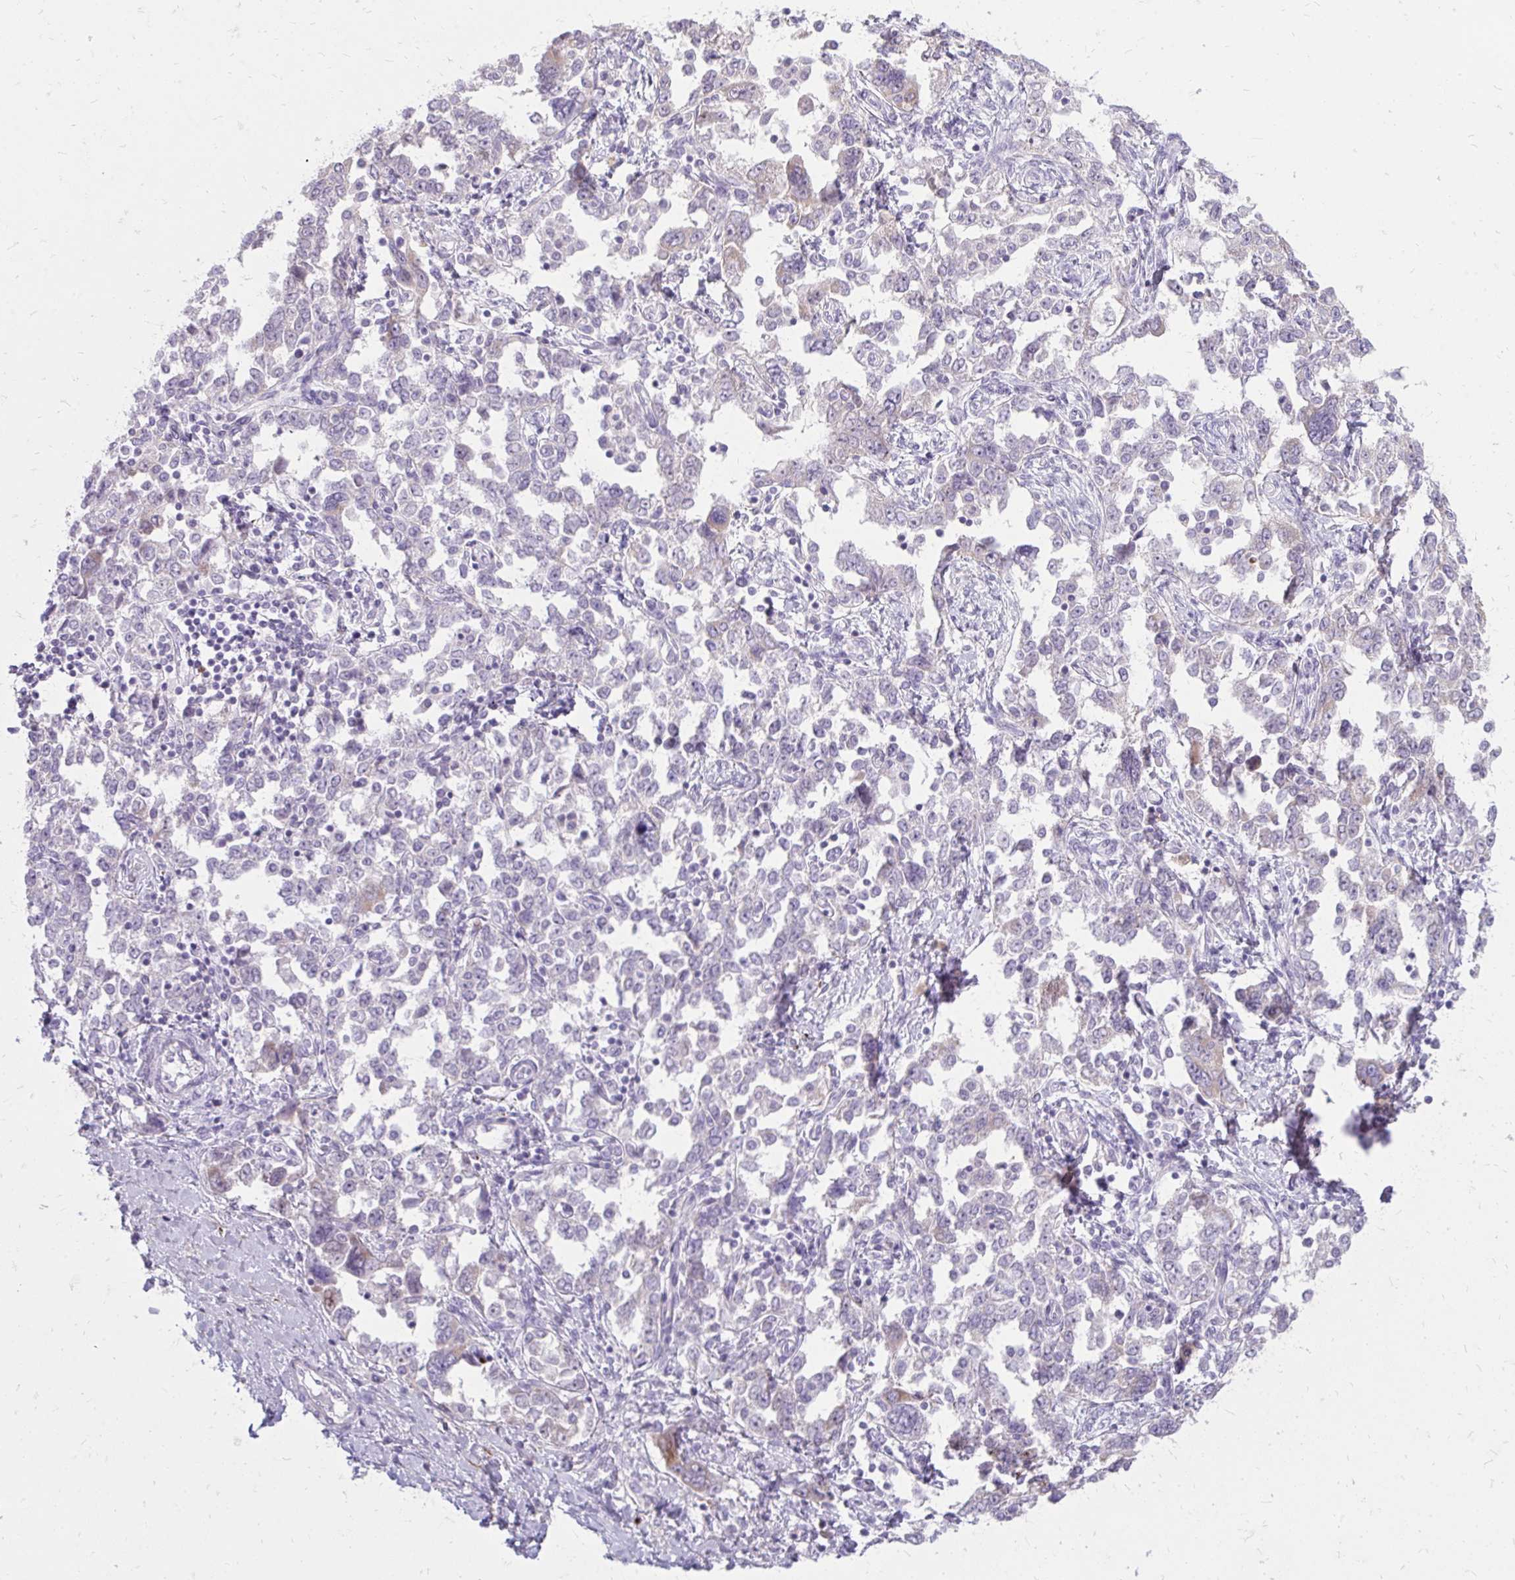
{"staining": {"intensity": "weak", "quantity": "<25%", "location": "cytoplasmic/membranous"}, "tissue": "ovarian cancer", "cell_type": "Tumor cells", "image_type": "cancer", "snomed": [{"axis": "morphology", "description": "Carcinoma, NOS"}, {"axis": "morphology", "description": "Cystadenocarcinoma, serous, NOS"}, {"axis": "topography", "description": "Ovary"}], "caption": "Human ovarian cancer stained for a protein using IHC displays no staining in tumor cells.", "gene": "RAB6B", "patient": {"sex": "female", "age": 69}}